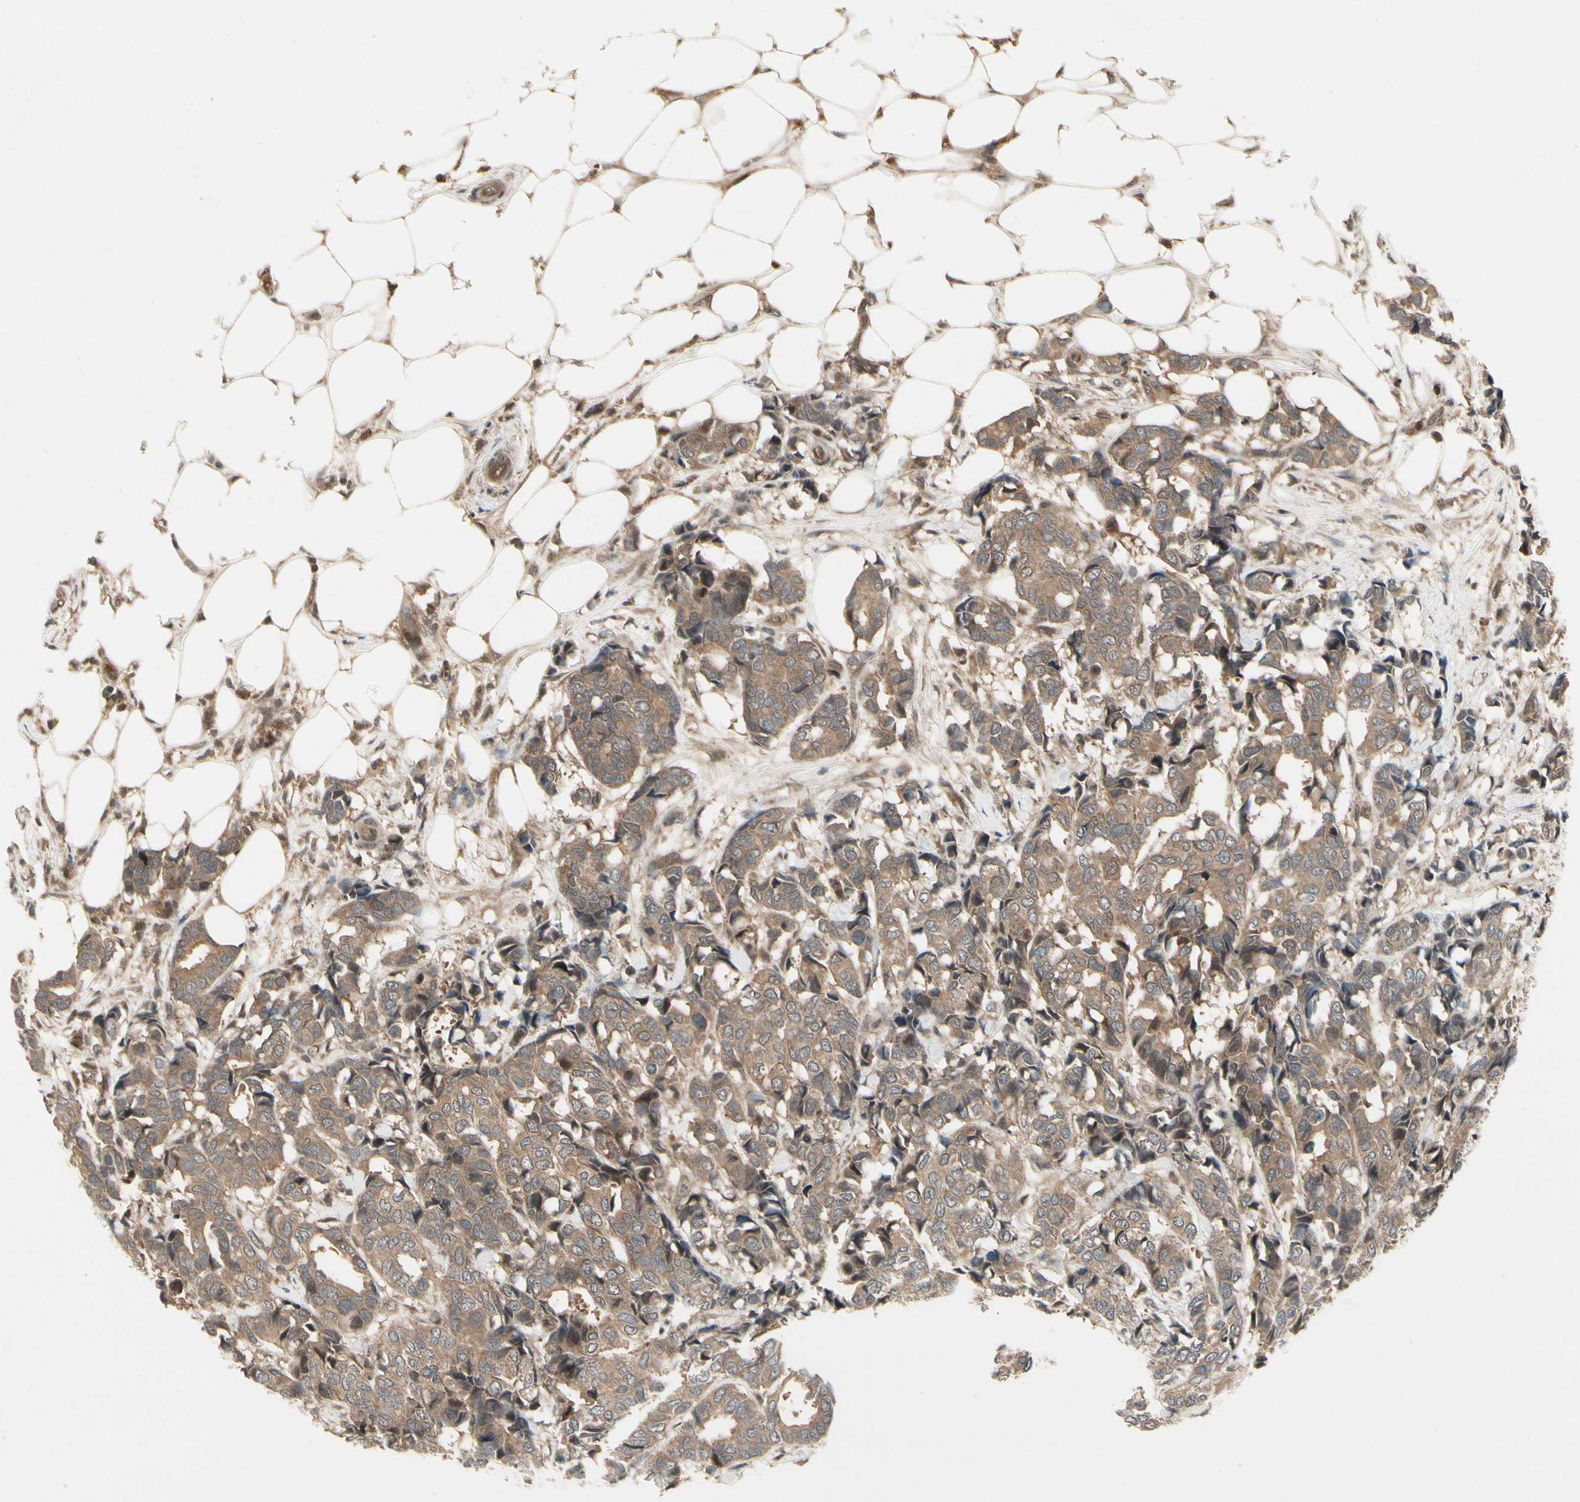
{"staining": {"intensity": "moderate", "quantity": ">75%", "location": "cytoplasmic/membranous"}, "tissue": "breast cancer", "cell_type": "Tumor cells", "image_type": "cancer", "snomed": [{"axis": "morphology", "description": "Duct carcinoma"}, {"axis": "topography", "description": "Breast"}], "caption": "Immunohistochemistry staining of breast cancer, which displays medium levels of moderate cytoplasmic/membranous staining in approximately >75% of tumor cells indicating moderate cytoplasmic/membranous protein expression. The staining was performed using DAB (3,3'-diaminobenzidine) (brown) for protein detection and nuclei were counterstained in hematoxylin (blue).", "gene": "RNF14", "patient": {"sex": "female", "age": 87}}